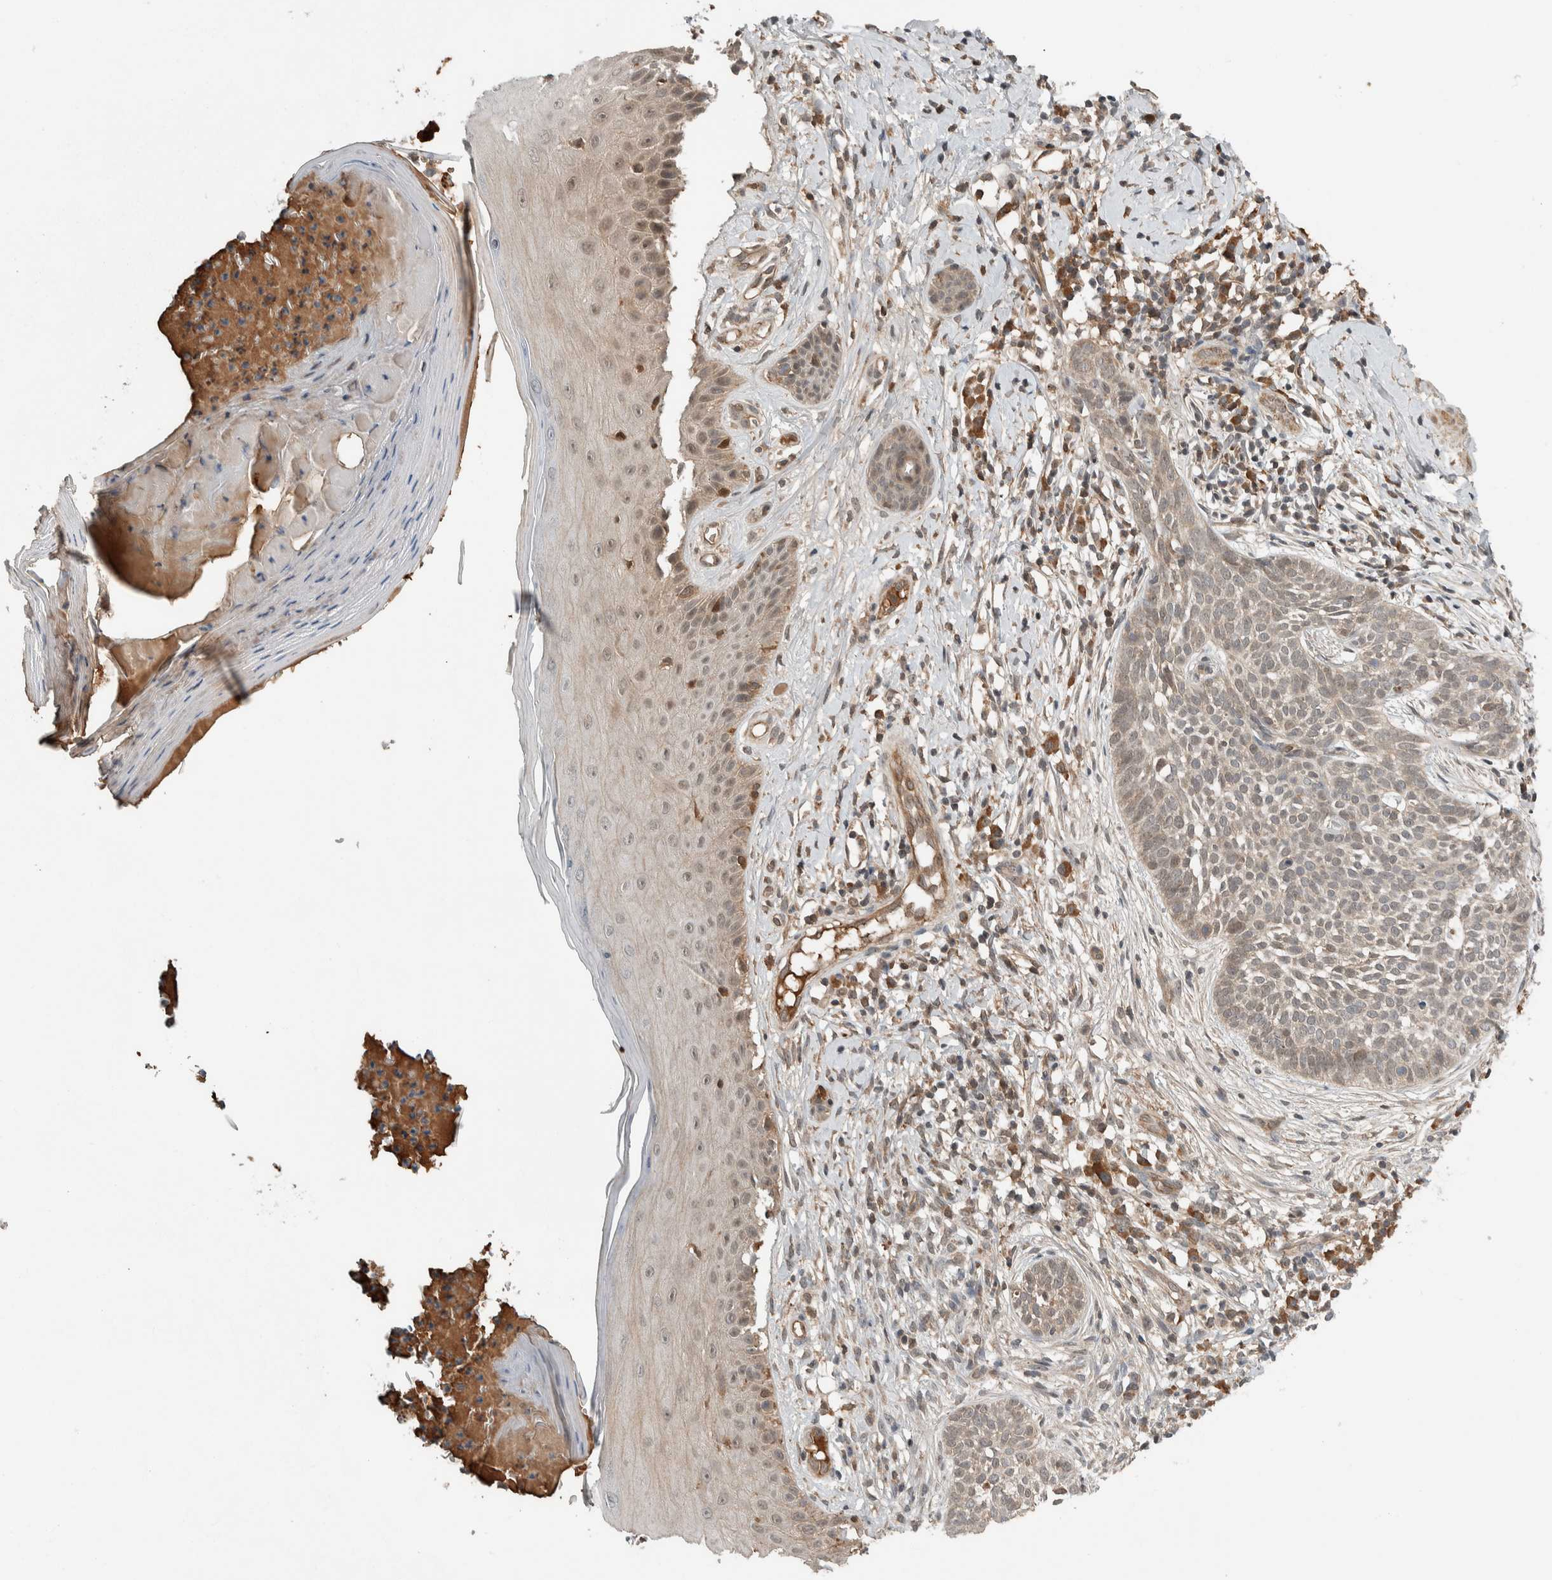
{"staining": {"intensity": "weak", "quantity": "<25%", "location": "cytoplasmic/membranous"}, "tissue": "skin cancer", "cell_type": "Tumor cells", "image_type": "cancer", "snomed": [{"axis": "morphology", "description": "Normal tissue, NOS"}, {"axis": "morphology", "description": "Basal cell carcinoma"}, {"axis": "topography", "description": "Skin"}], "caption": "Immunohistochemistry (IHC) of skin basal cell carcinoma demonstrates no positivity in tumor cells. The staining is performed using DAB brown chromogen with nuclei counter-stained in using hematoxylin.", "gene": "ARMC7", "patient": {"sex": "male", "age": 67}}